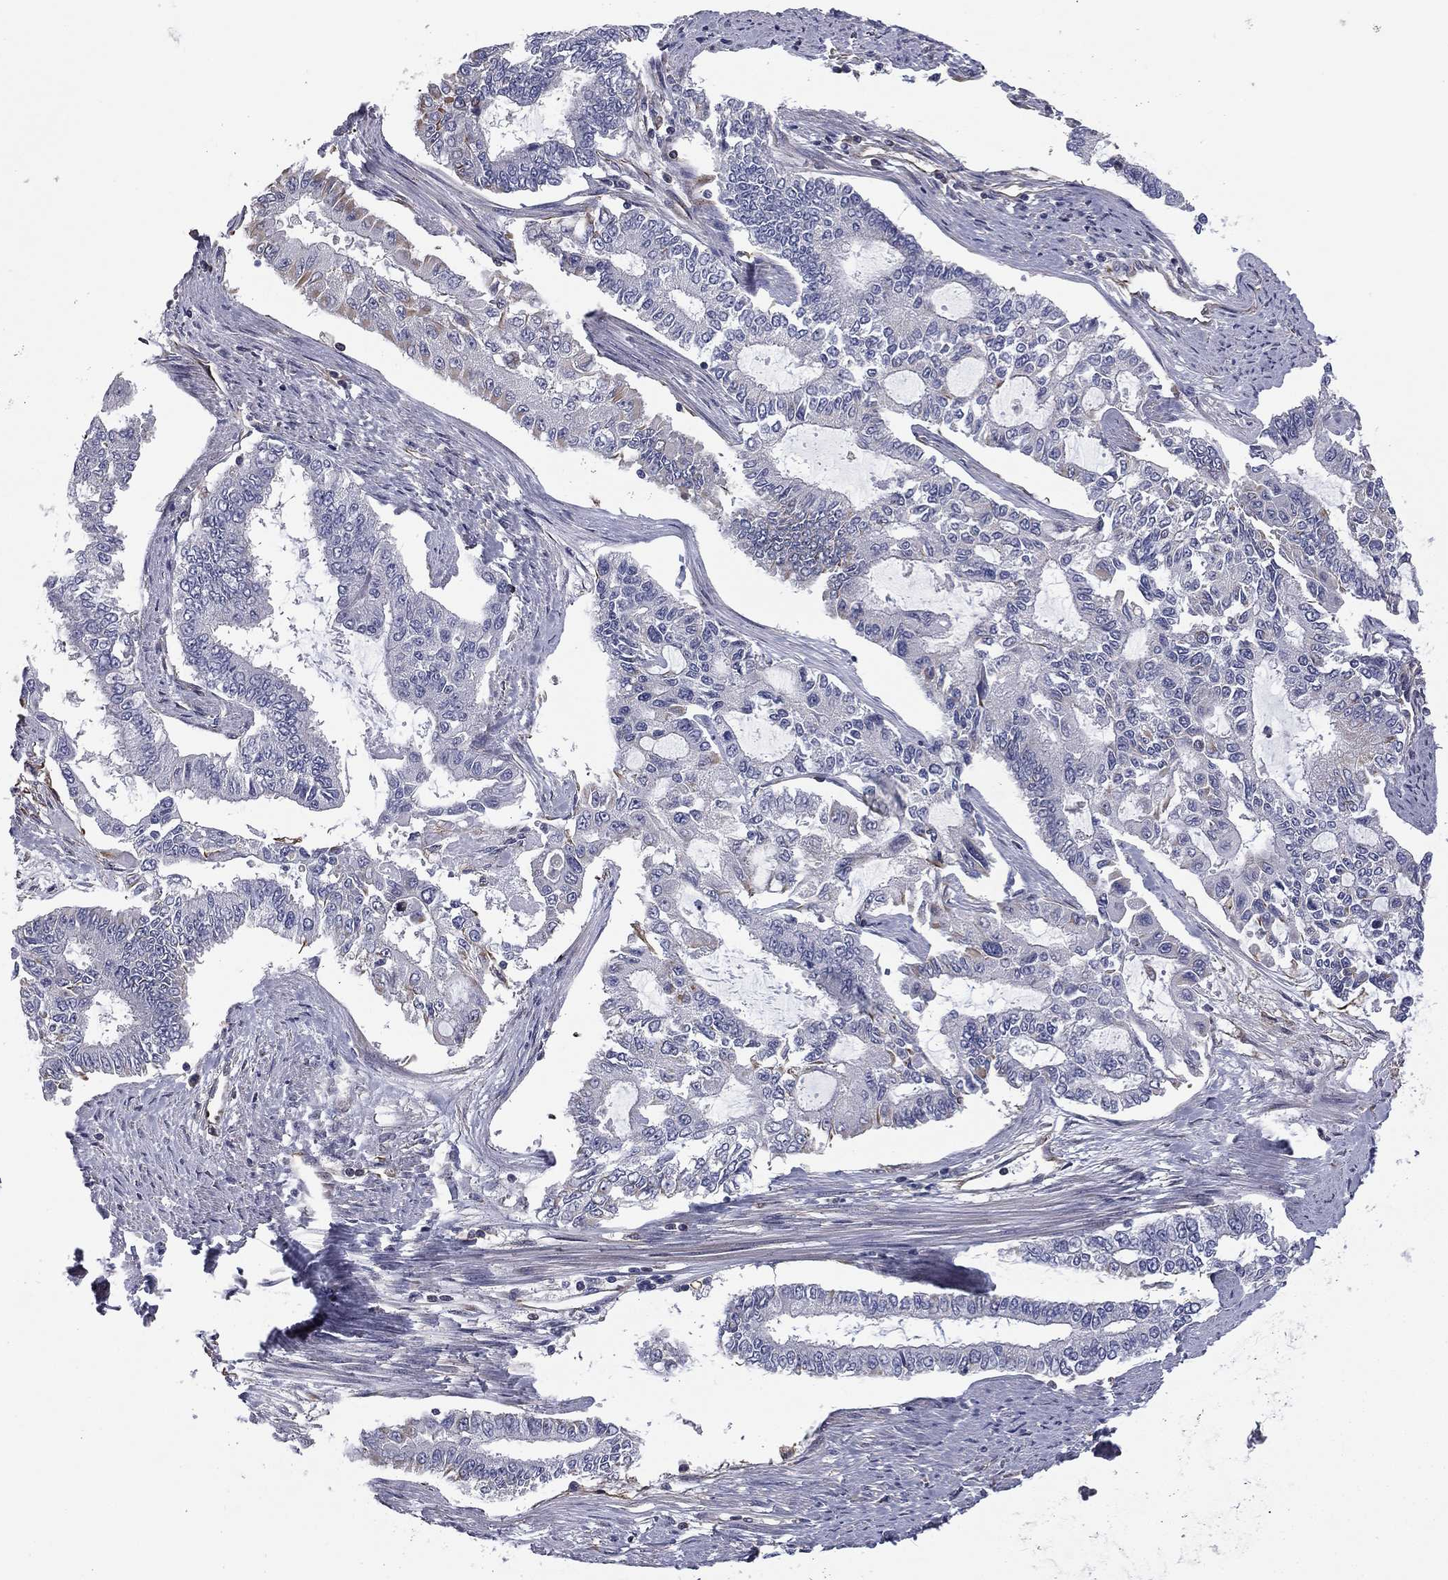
{"staining": {"intensity": "negative", "quantity": "none", "location": "none"}, "tissue": "endometrial cancer", "cell_type": "Tumor cells", "image_type": "cancer", "snomed": [{"axis": "morphology", "description": "Adenocarcinoma, NOS"}, {"axis": "topography", "description": "Uterus"}], "caption": "This is an IHC photomicrograph of human adenocarcinoma (endometrial). There is no positivity in tumor cells.", "gene": "SCUBE1", "patient": {"sex": "female", "age": 59}}